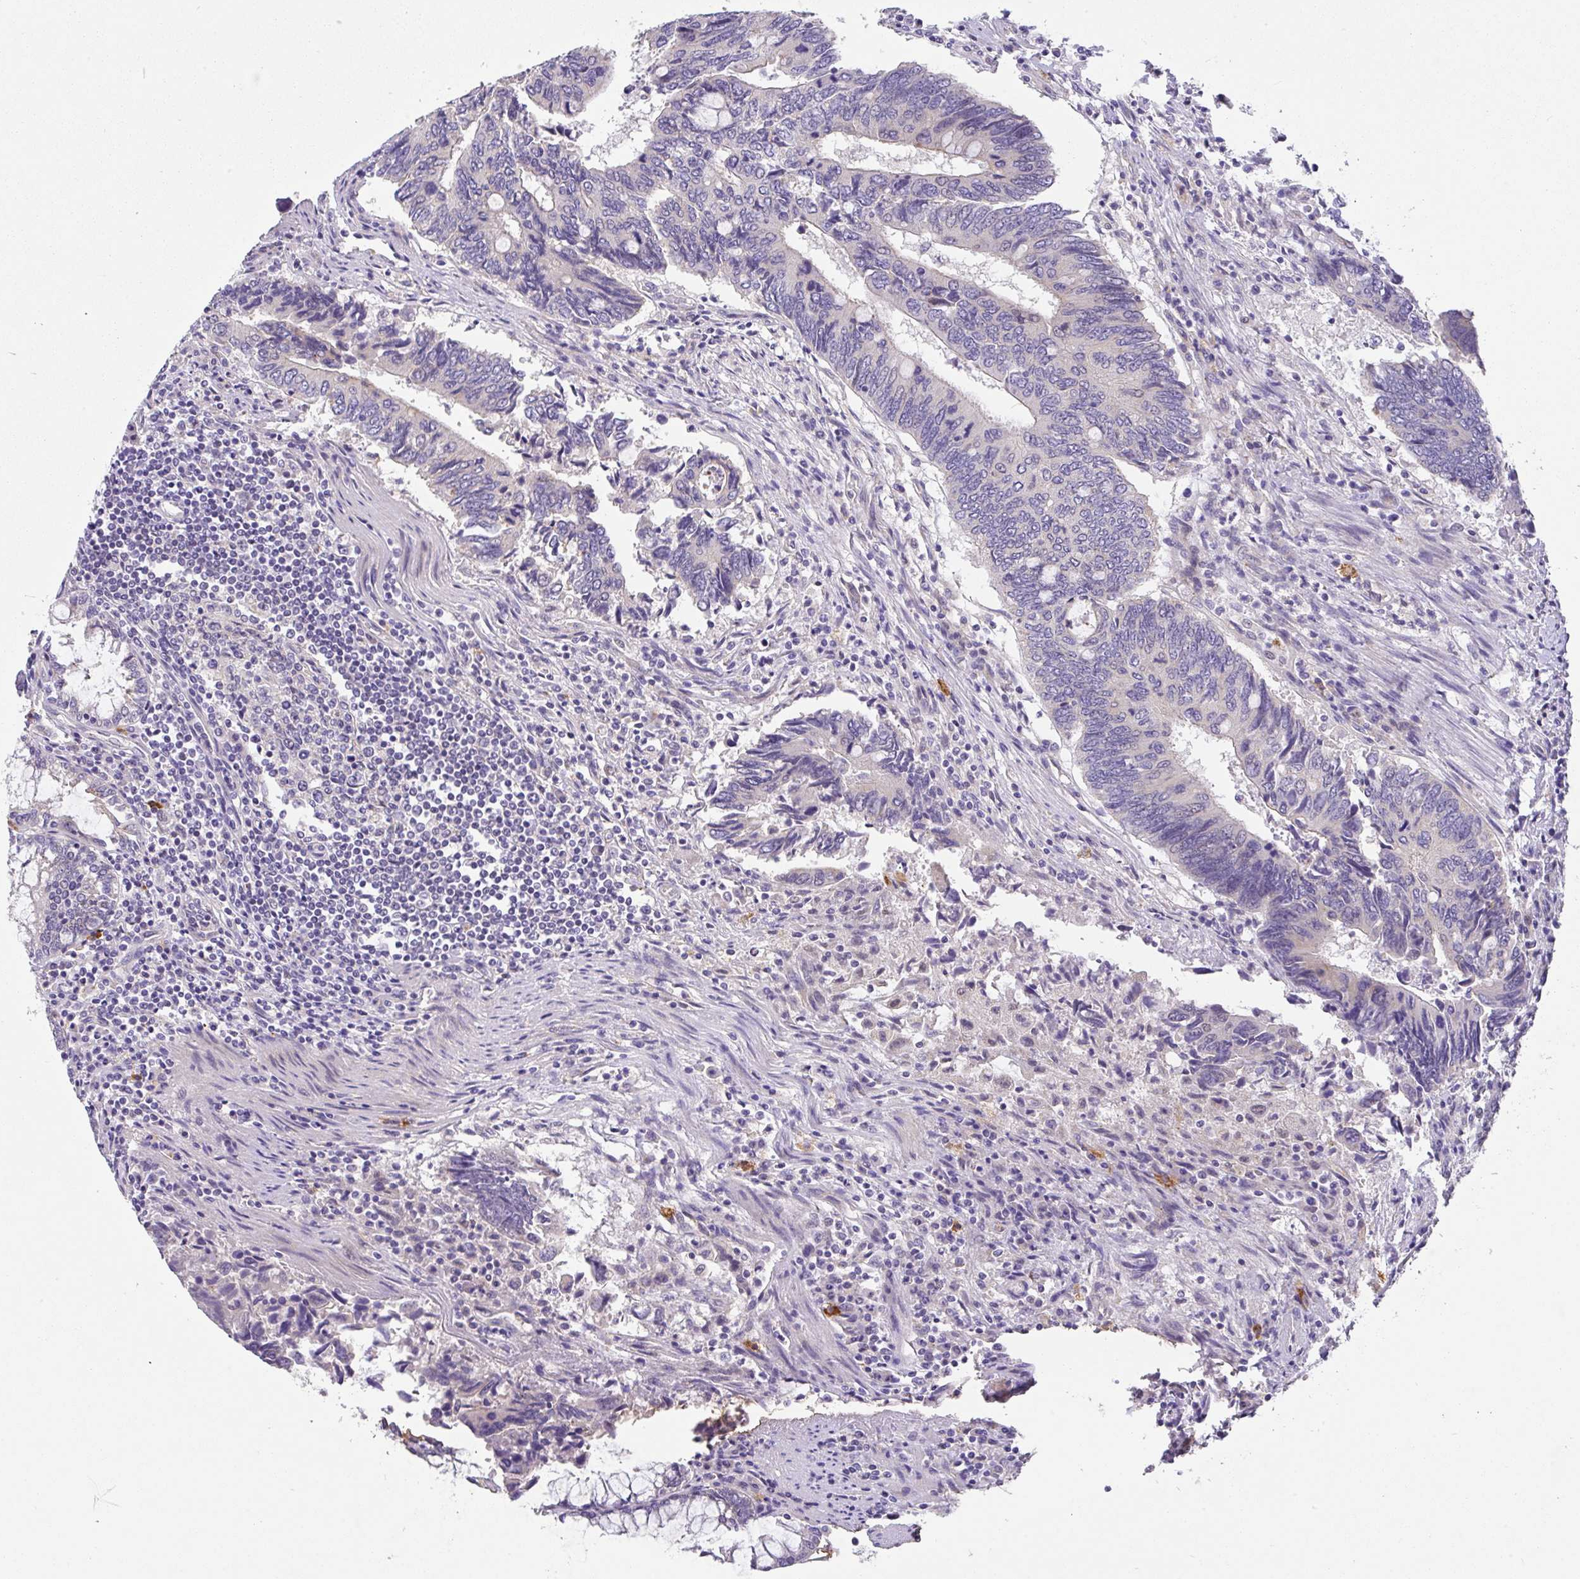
{"staining": {"intensity": "negative", "quantity": "none", "location": "none"}, "tissue": "colorectal cancer", "cell_type": "Tumor cells", "image_type": "cancer", "snomed": [{"axis": "morphology", "description": "Adenocarcinoma, NOS"}, {"axis": "topography", "description": "Colon"}], "caption": "The photomicrograph displays no staining of tumor cells in colorectal cancer (adenocarcinoma).", "gene": "EPN3", "patient": {"sex": "male", "age": 87}}